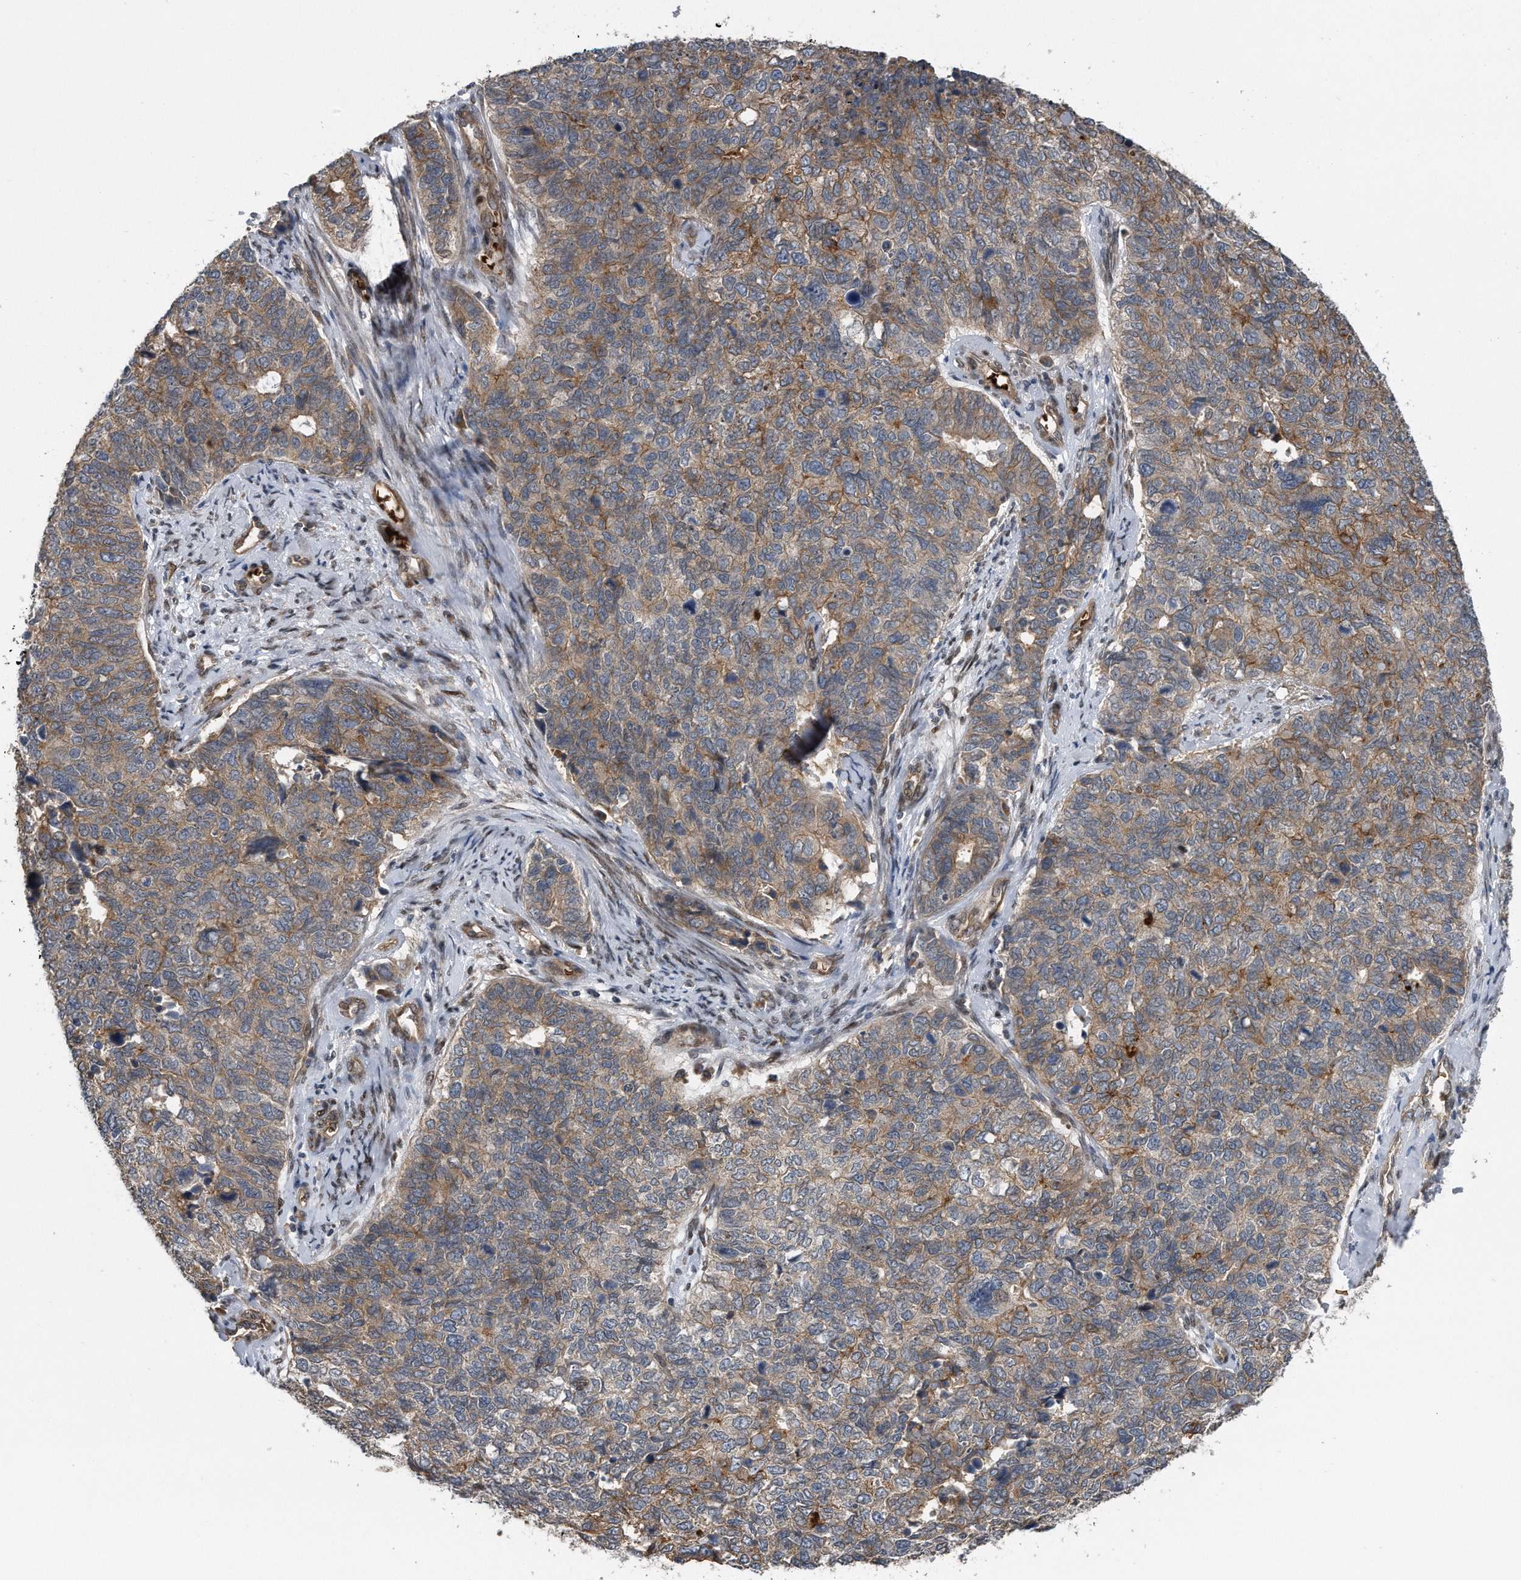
{"staining": {"intensity": "moderate", "quantity": "25%-75%", "location": "cytoplasmic/membranous"}, "tissue": "cervical cancer", "cell_type": "Tumor cells", "image_type": "cancer", "snomed": [{"axis": "morphology", "description": "Squamous cell carcinoma, NOS"}, {"axis": "topography", "description": "Cervix"}], "caption": "Immunohistochemical staining of cervical squamous cell carcinoma displays medium levels of moderate cytoplasmic/membranous protein expression in about 25%-75% of tumor cells.", "gene": "ZNF79", "patient": {"sex": "female", "age": 63}}